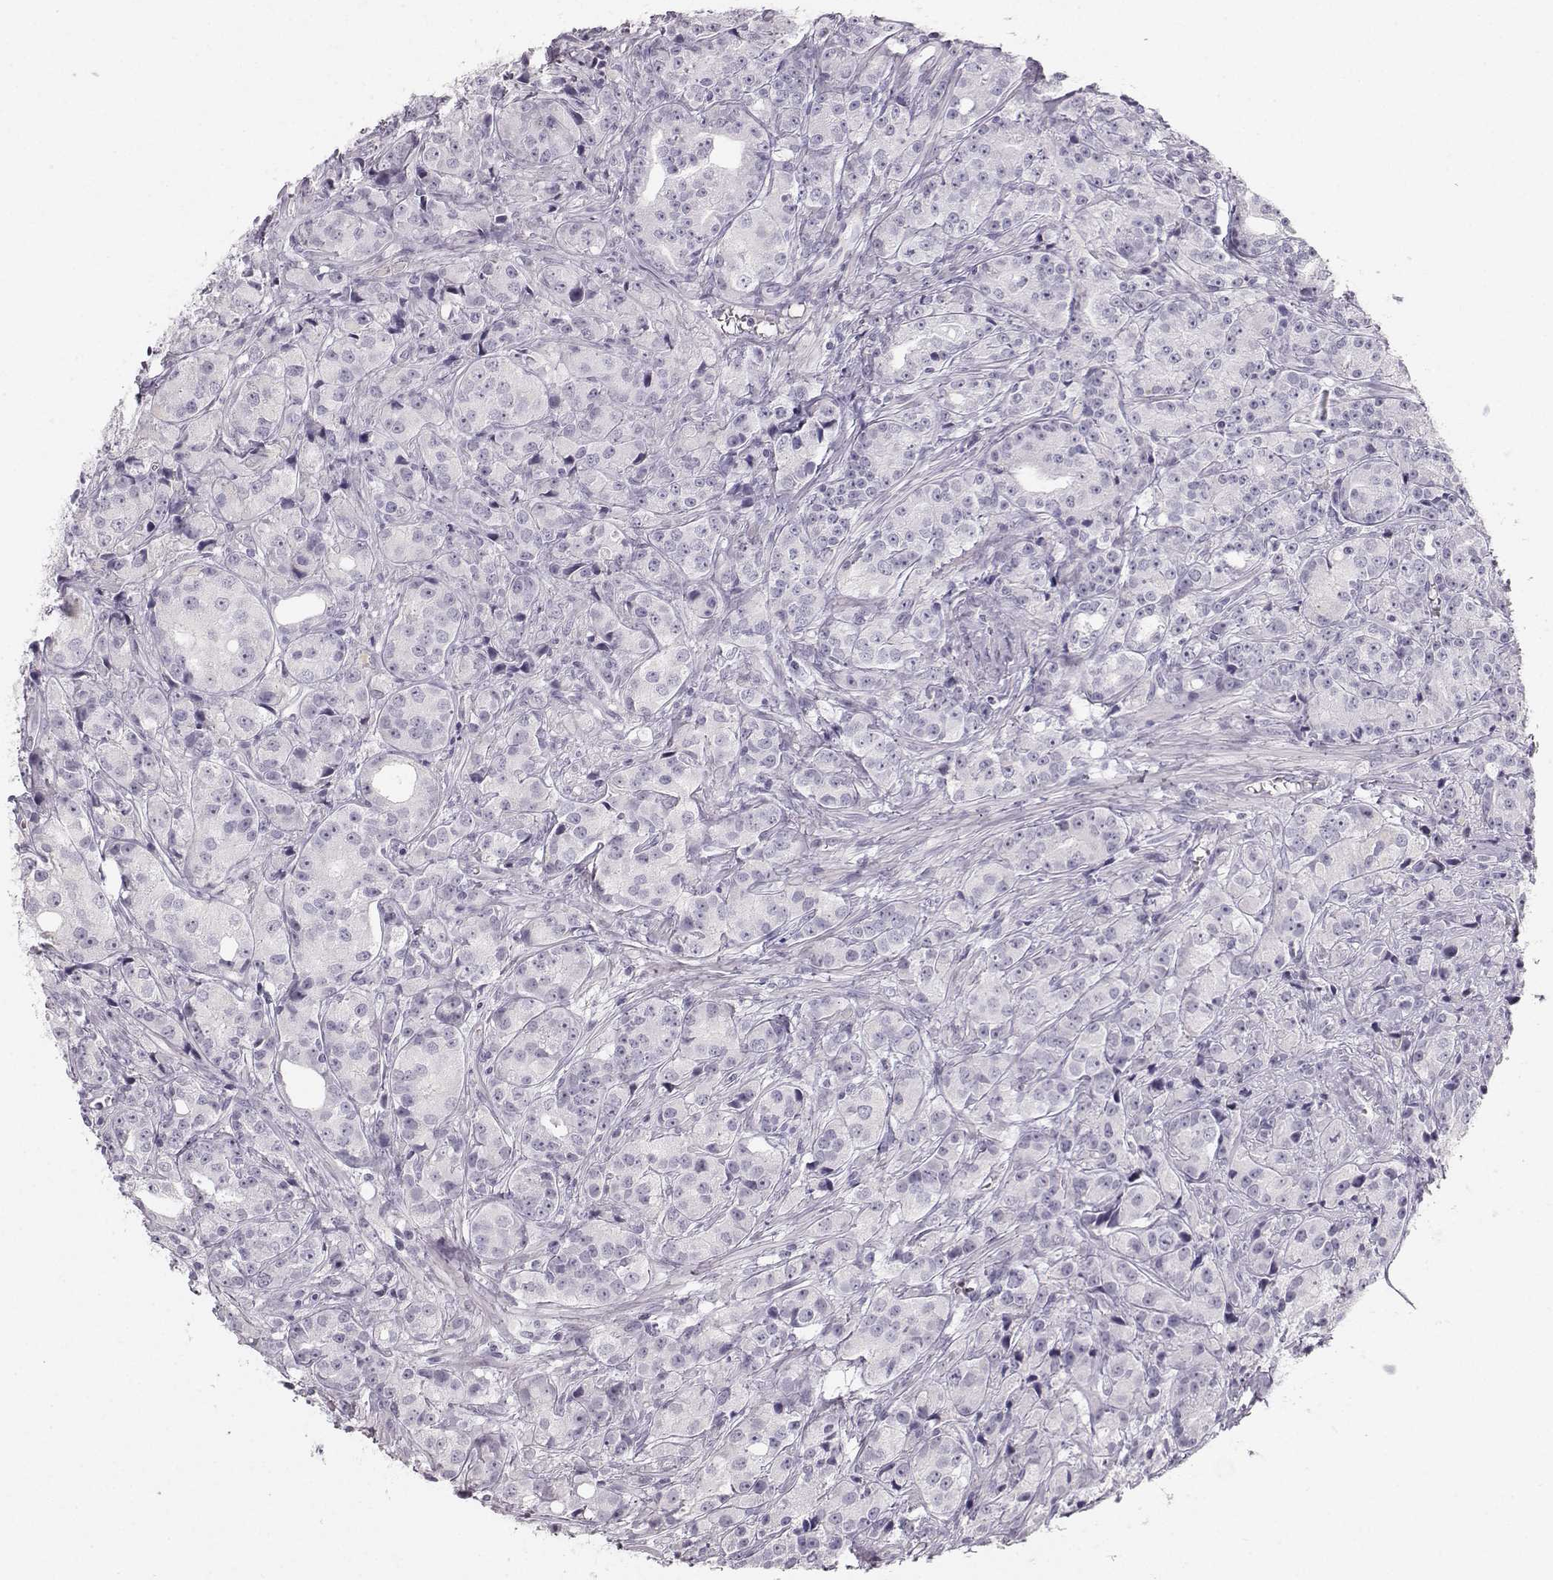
{"staining": {"intensity": "negative", "quantity": "none", "location": "none"}, "tissue": "prostate cancer", "cell_type": "Tumor cells", "image_type": "cancer", "snomed": [{"axis": "morphology", "description": "Adenocarcinoma, Medium grade"}, {"axis": "topography", "description": "Prostate"}], "caption": "DAB immunohistochemical staining of prostate cancer exhibits no significant staining in tumor cells. Brightfield microscopy of immunohistochemistry stained with DAB (brown) and hematoxylin (blue), captured at high magnification.", "gene": "CASR", "patient": {"sex": "male", "age": 74}}